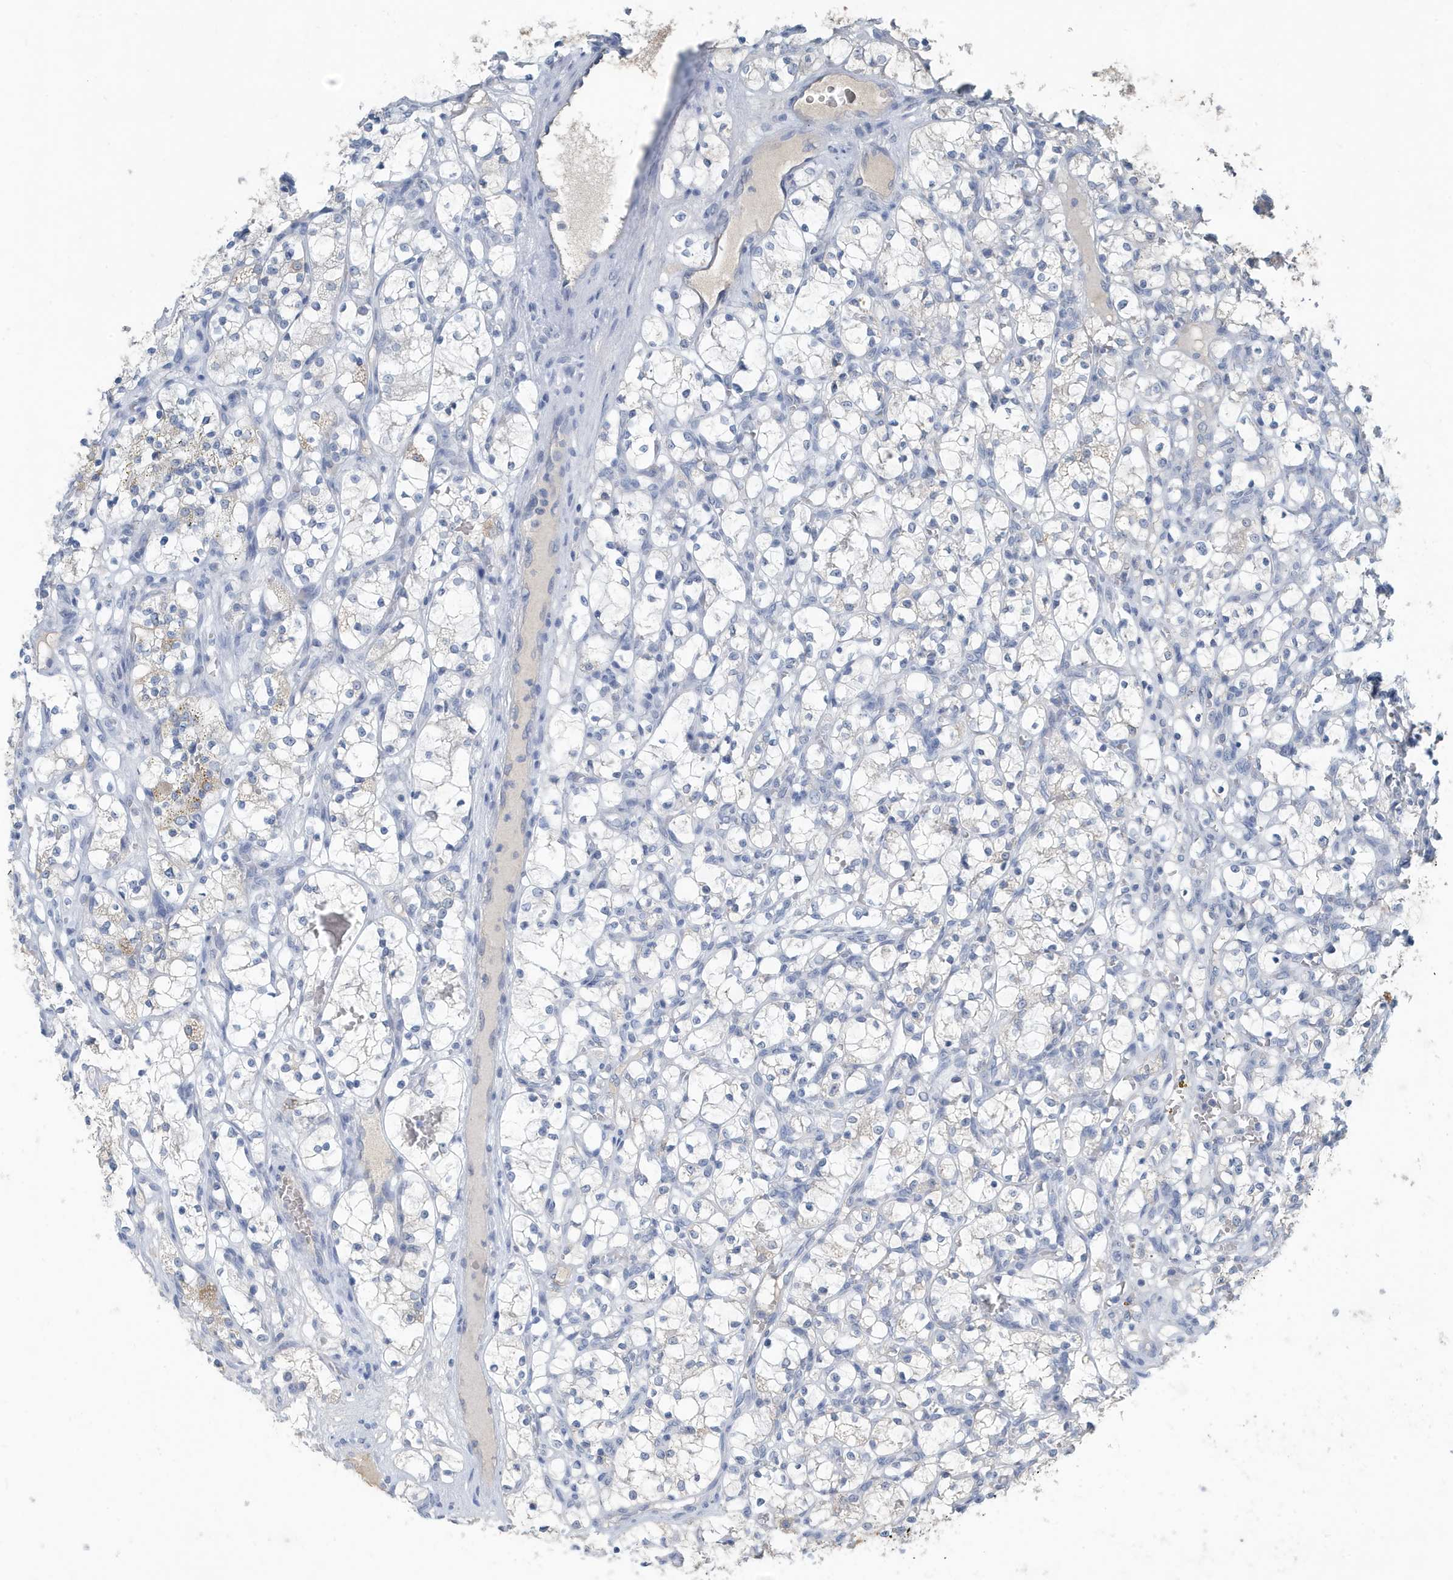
{"staining": {"intensity": "negative", "quantity": "none", "location": "none"}, "tissue": "renal cancer", "cell_type": "Tumor cells", "image_type": "cancer", "snomed": [{"axis": "morphology", "description": "Adenocarcinoma, NOS"}, {"axis": "topography", "description": "Kidney"}], "caption": "IHC photomicrograph of neoplastic tissue: adenocarcinoma (renal) stained with DAB demonstrates no significant protein staining in tumor cells.", "gene": "UGT2B4", "patient": {"sex": "female", "age": 69}}